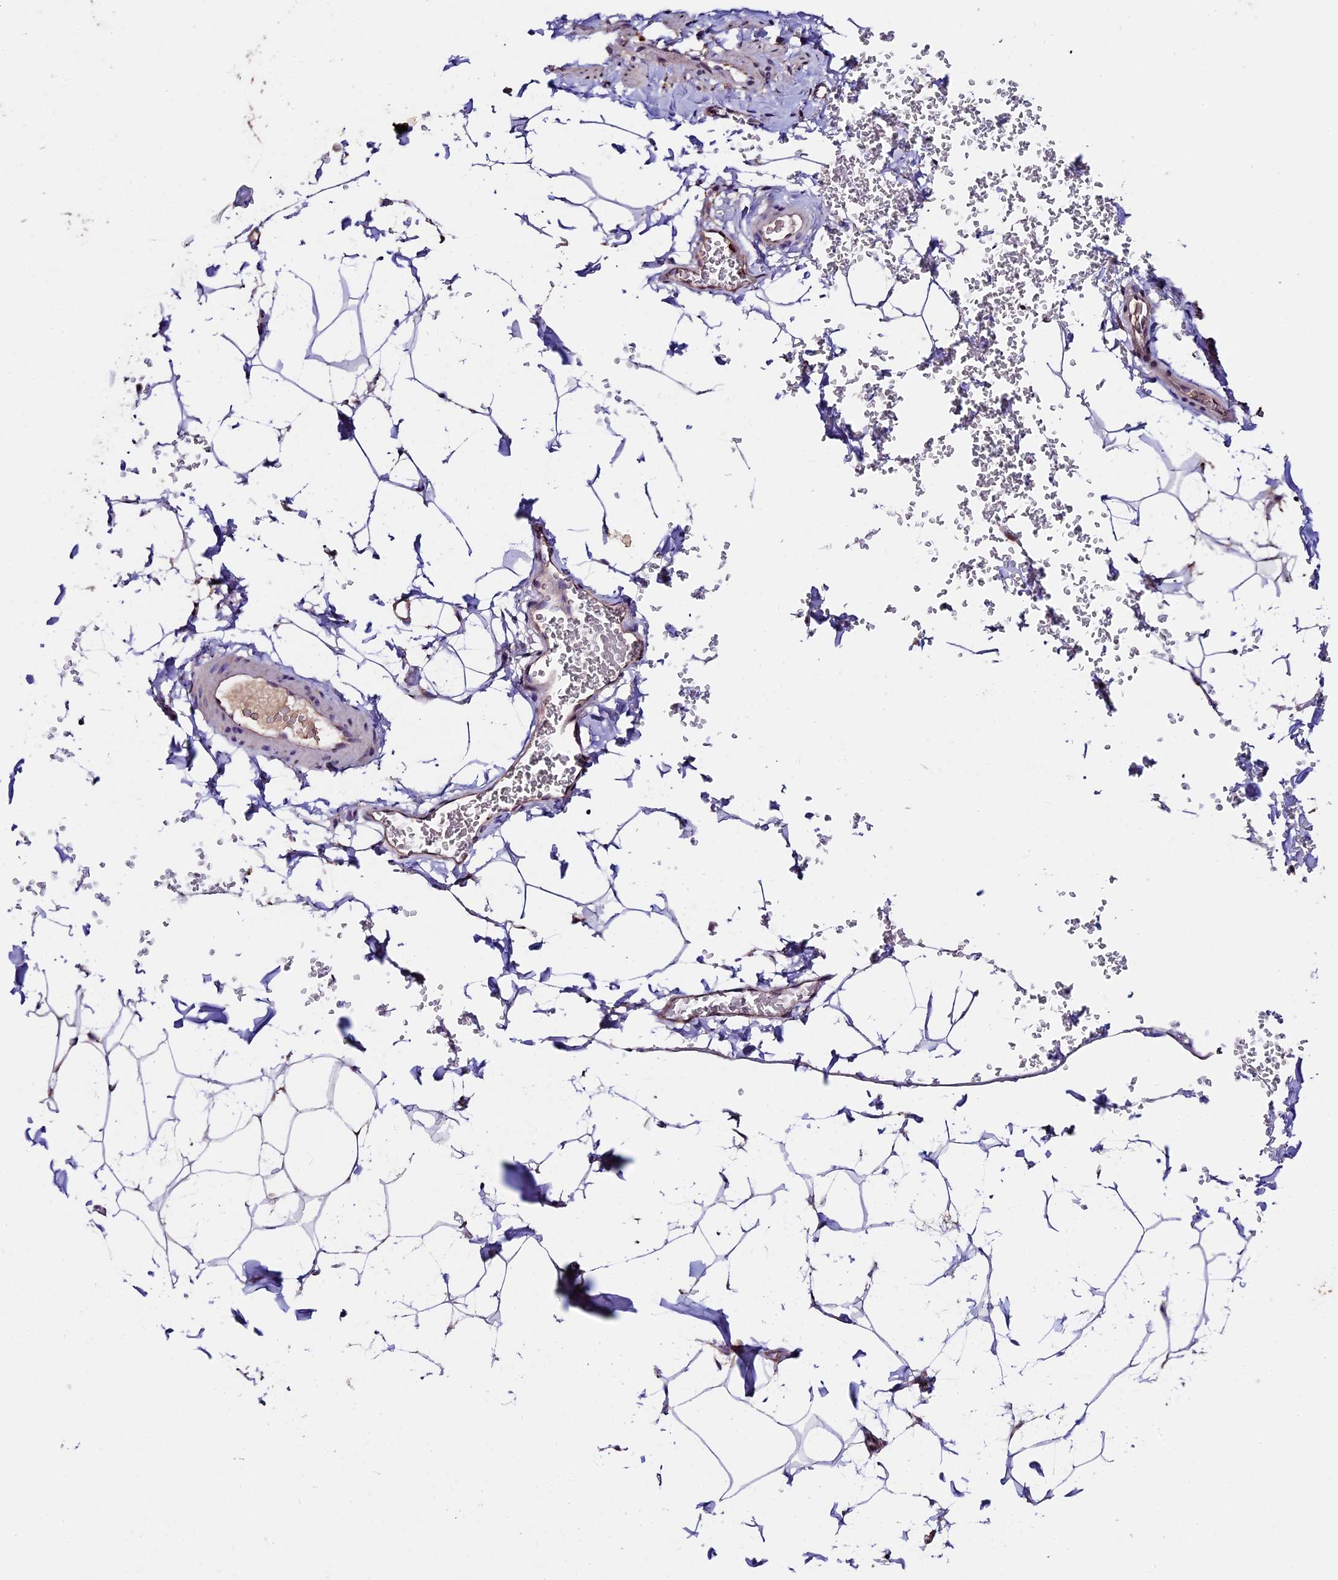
{"staining": {"intensity": "weak", "quantity": ">75%", "location": "cytoplasmic/membranous"}, "tissue": "adipose tissue", "cell_type": "Adipocytes", "image_type": "normal", "snomed": [{"axis": "morphology", "description": "Normal tissue, NOS"}, {"axis": "topography", "description": "Gallbladder"}, {"axis": "topography", "description": "Peripheral nerve tissue"}], "caption": "Protein expression analysis of normal adipose tissue reveals weak cytoplasmic/membranous expression in about >75% of adipocytes. (DAB (3,3'-diaminobenzidine) IHC with brightfield microscopy, high magnification).", "gene": "SBNO2", "patient": {"sex": "male", "age": 38}}